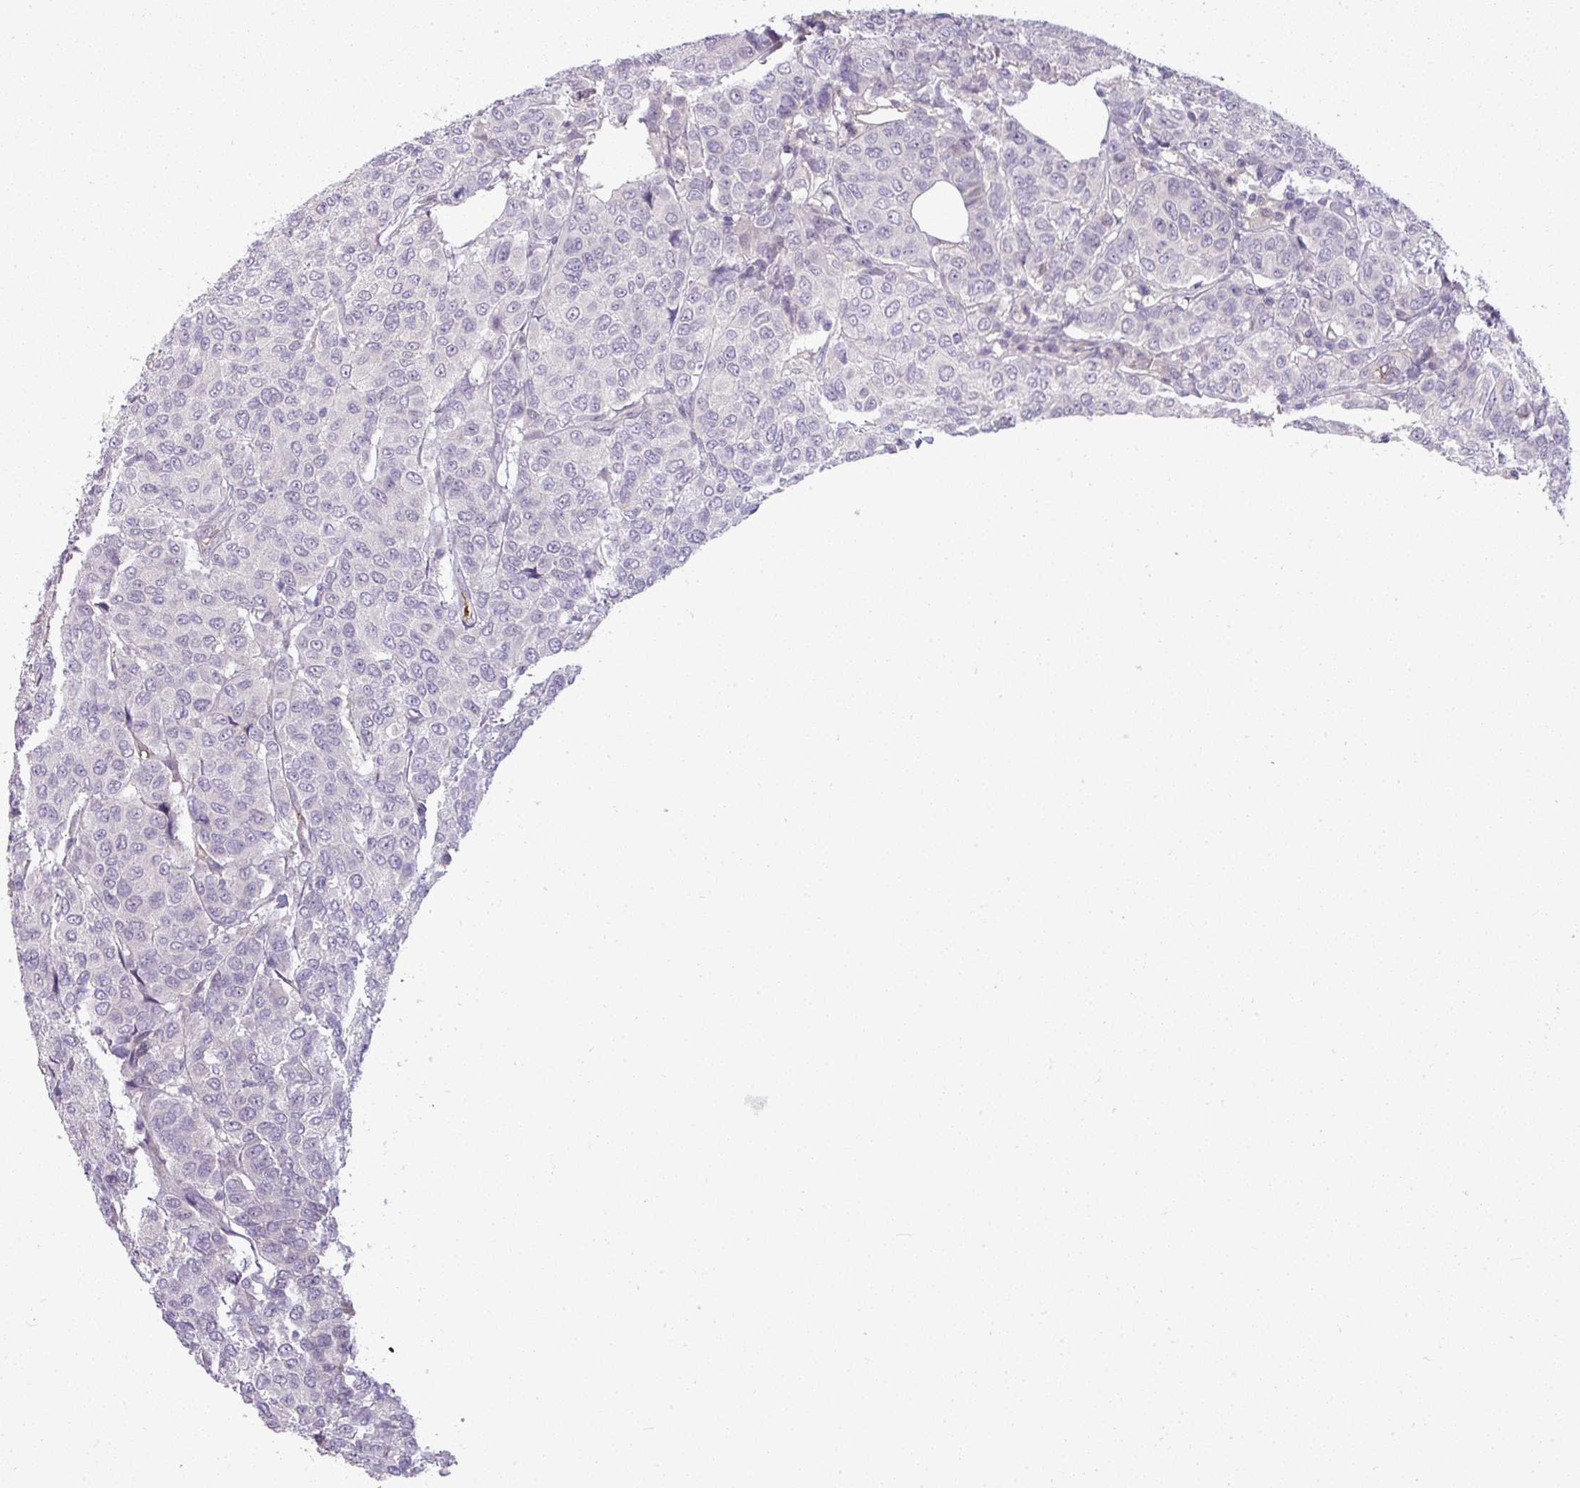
{"staining": {"intensity": "negative", "quantity": "none", "location": "none"}, "tissue": "breast cancer", "cell_type": "Tumor cells", "image_type": "cancer", "snomed": [{"axis": "morphology", "description": "Duct carcinoma"}, {"axis": "topography", "description": "Breast"}], "caption": "DAB (3,3'-diaminobenzidine) immunohistochemical staining of human infiltrating ductal carcinoma (breast) reveals no significant staining in tumor cells.", "gene": "APOM", "patient": {"sex": "female", "age": 55}}